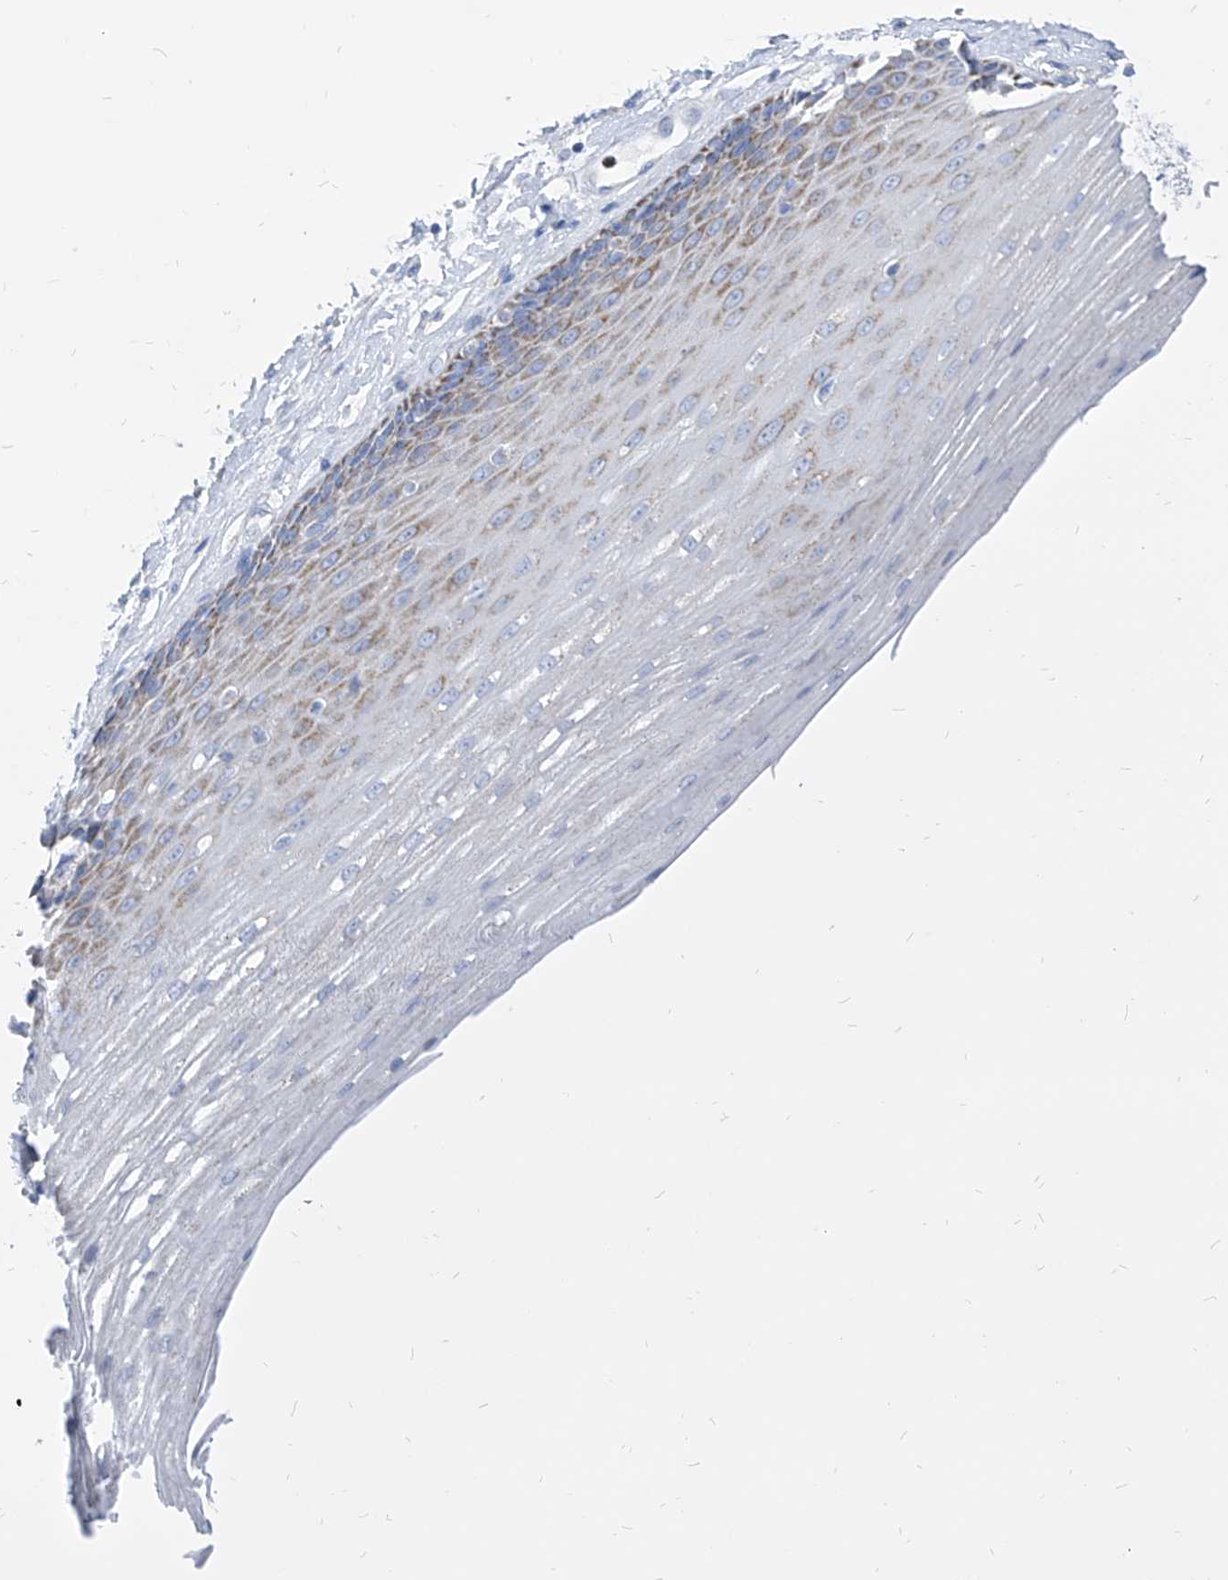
{"staining": {"intensity": "moderate", "quantity": "<25%", "location": "cytoplasmic/membranous"}, "tissue": "esophagus", "cell_type": "Squamous epithelial cells", "image_type": "normal", "snomed": [{"axis": "morphology", "description": "Normal tissue, NOS"}, {"axis": "topography", "description": "Esophagus"}], "caption": "Immunohistochemistry (IHC) micrograph of normal esophagus: human esophagus stained using immunohistochemistry displays low levels of moderate protein expression localized specifically in the cytoplasmic/membranous of squamous epithelial cells, appearing as a cytoplasmic/membranous brown color.", "gene": "COQ3", "patient": {"sex": "male", "age": 62}}